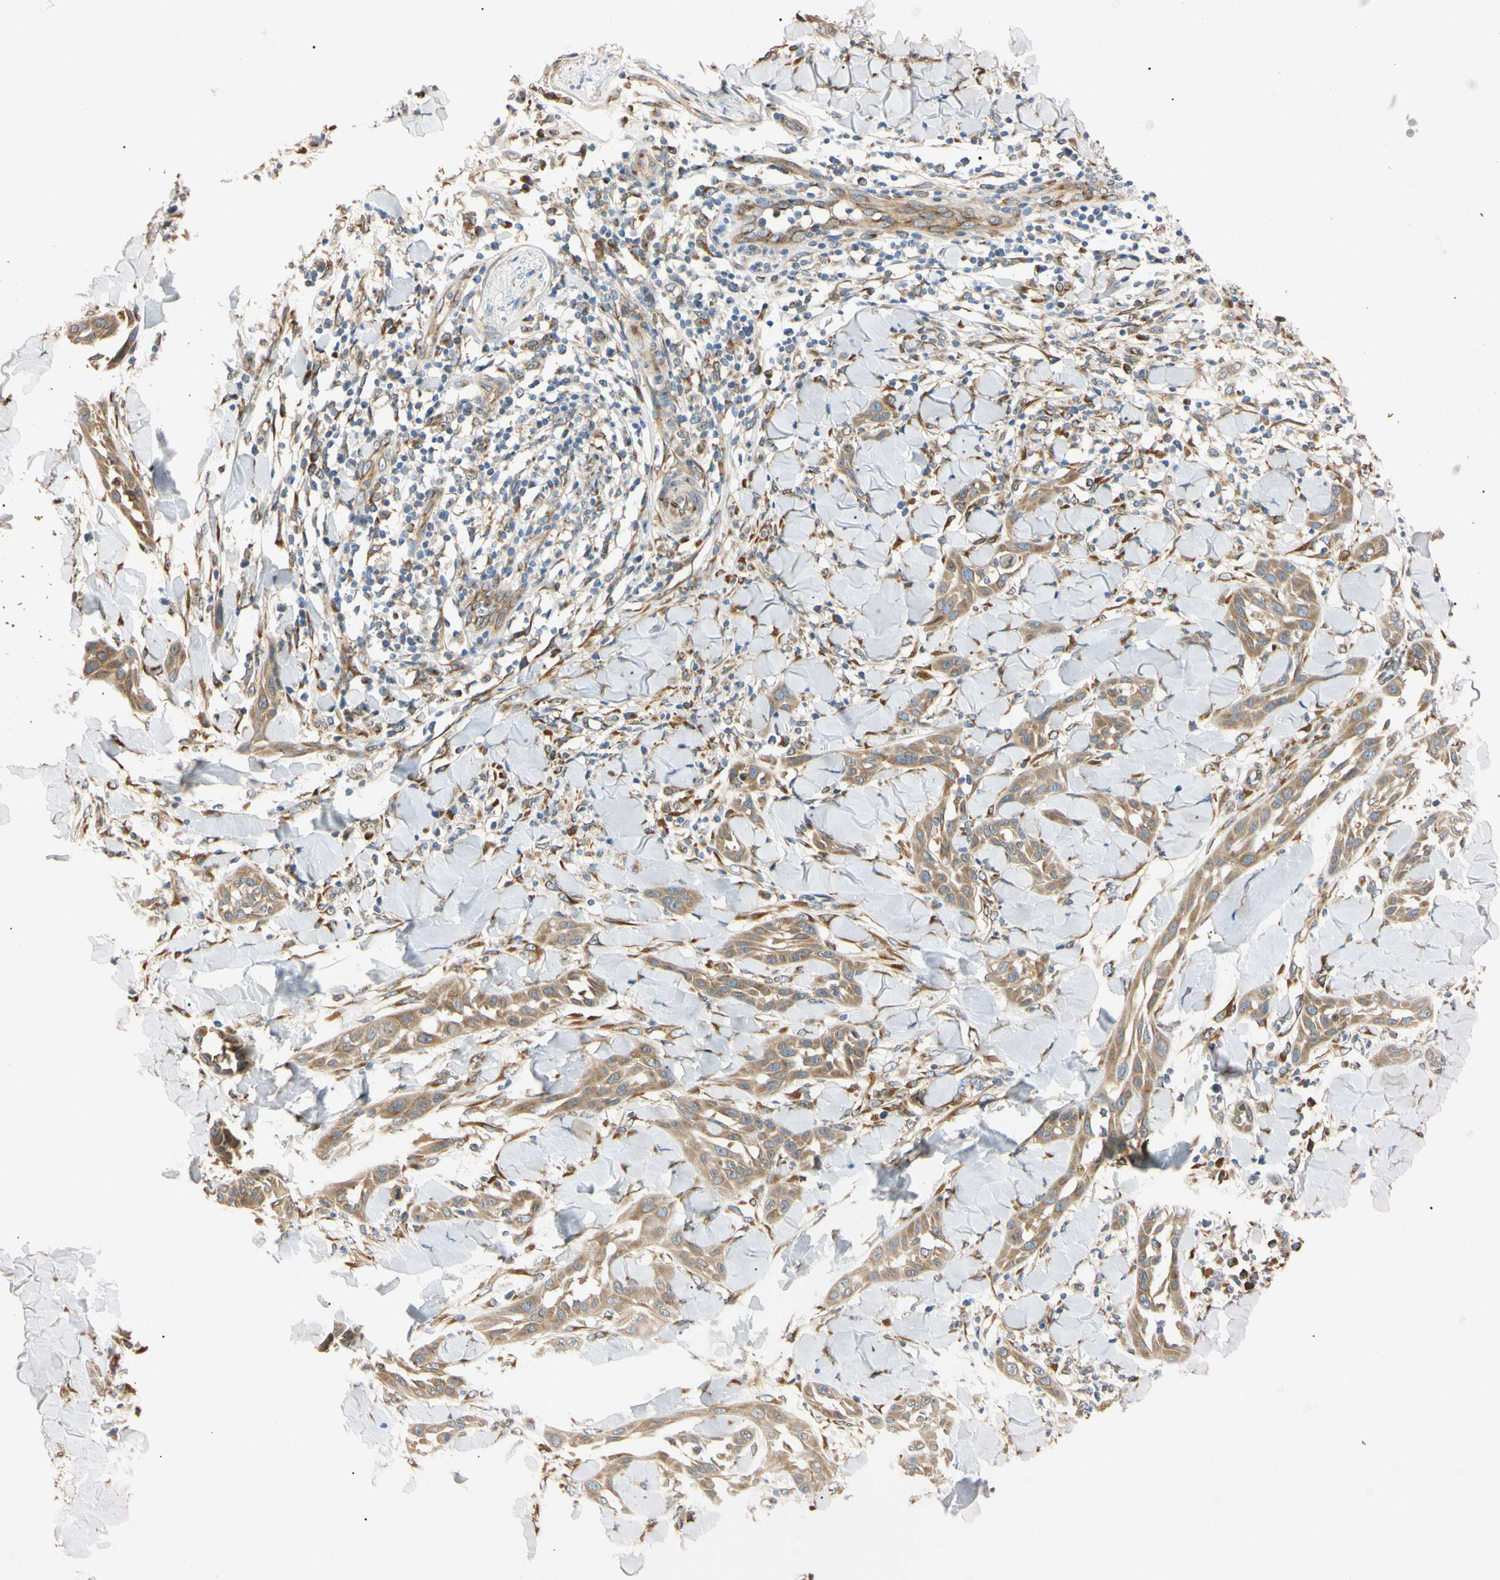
{"staining": {"intensity": "weak", "quantity": ">75%", "location": "cytoplasmic/membranous"}, "tissue": "skin cancer", "cell_type": "Tumor cells", "image_type": "cancer", "snomed": [{"axis": "morphology", "description": "Squamous cell carcinoma, NOS"}, {"axis": "topography", "description": "Skin"}], "caption": "Immunohistochemical staining of skin cancer (squamous cell carcinoma) displays weak cytoplasmic/membranous protein positivity in about >75% of tumor cells. The protein is shown in brown color, while the nuclei are stained blue.", "gene": "IER3IP1", "patient": {"sex": "male", "age": 24}}